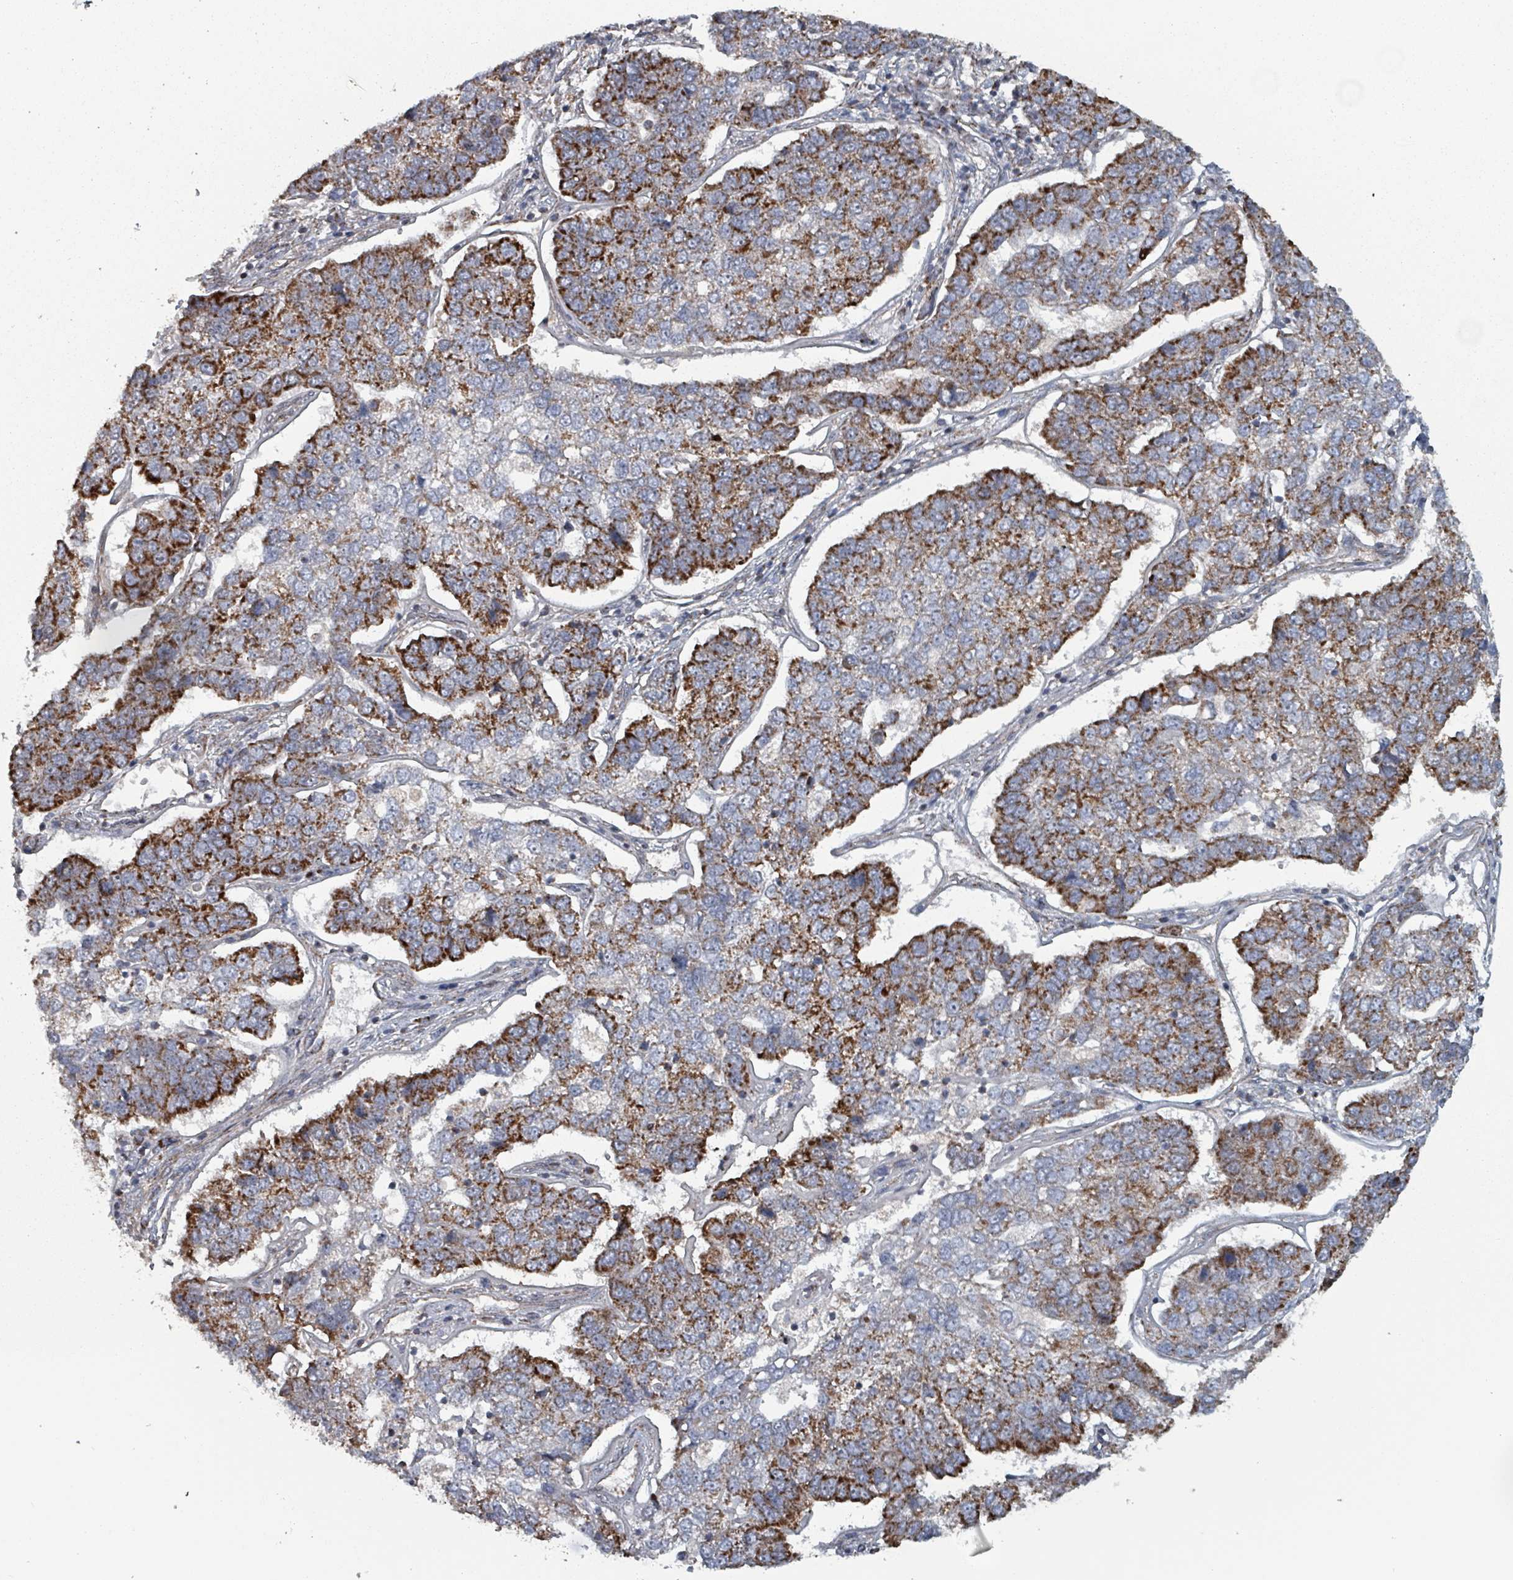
{"staining": {"intensity": "strong", "quantity": "25%-75%", "location": "cytoplasmic/membranous"}, "tissue": "pancreatic cancer", "cell_type": "Tumor cells", "image_type": "cancer", "snomed": [{"axis": "morphology", "description": "Adenocarcinoma, NOS"}, {"axis": "topography", "description": "Pancreas"}], "caption": "The photomicrograph shows staining of pancreatic cancer (adenocarcinoma), revealing strong cytoplasmic/membranous protein staining (brown color) within tumor cells.", "gene": "MRPL4", "patient": {"sex": "female", "age": 61}}